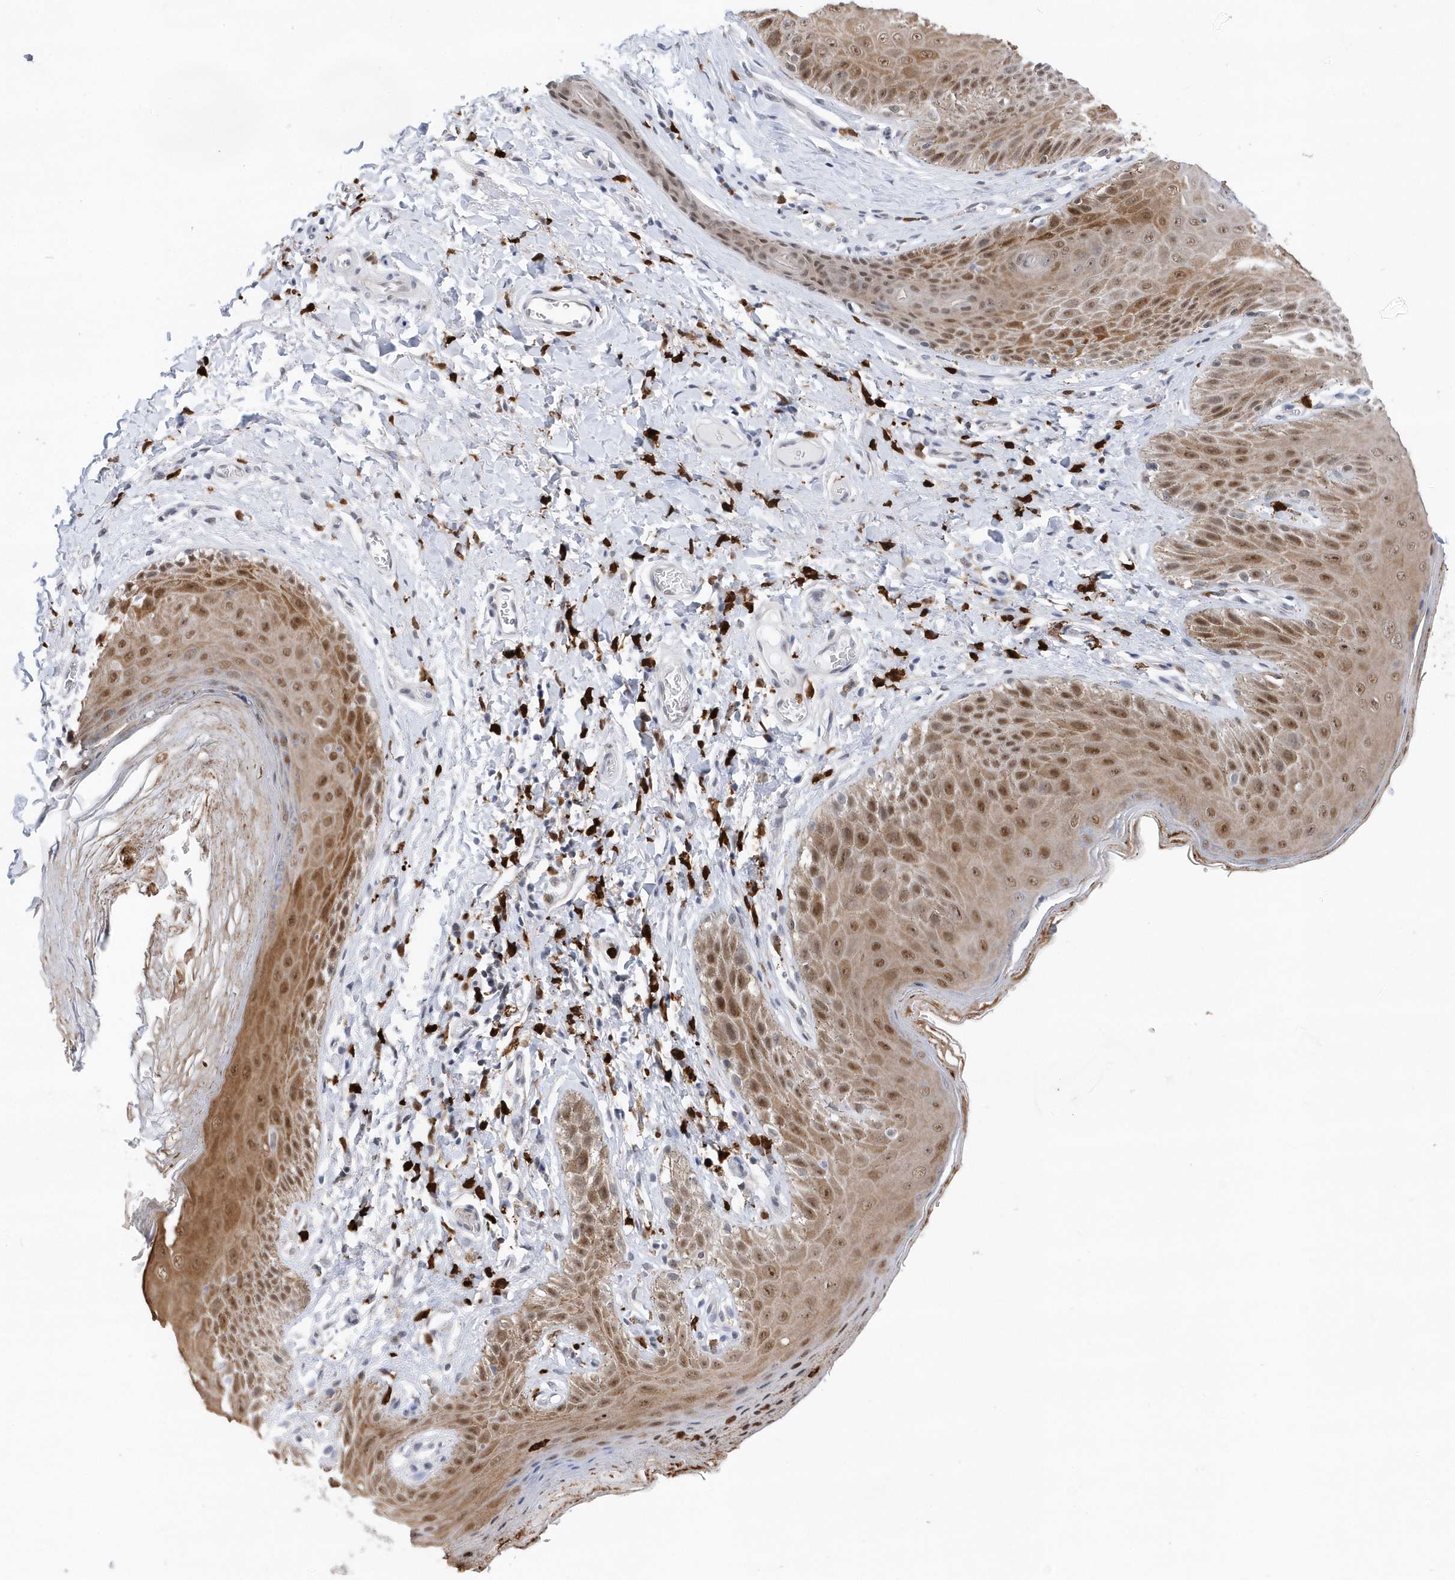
{"staining": {"intensity": "moderate", "quantity": ">75%", "location": "cytoplasmic/membranous,nuclear"}, "tissue": "skin", "cell_type": "Epidermal cells", "image_type": "normal", "snomed": [{"axis": "morphology", "description": "Normal tissue, NOS"}, {"axis": "topography", "description": "Anal"}], "caption": "This histopathology image demonstrates normal skin stained with immunohistochemistry (IHC) to label a protein in brown. The cytoplasmic/membranous,nuclear of epidermal cells show moderate positivity for the protein. Nuclei are counter-stained blue.", "gene": "RPP30", "patient": {"sex": "male", "age": 44}}